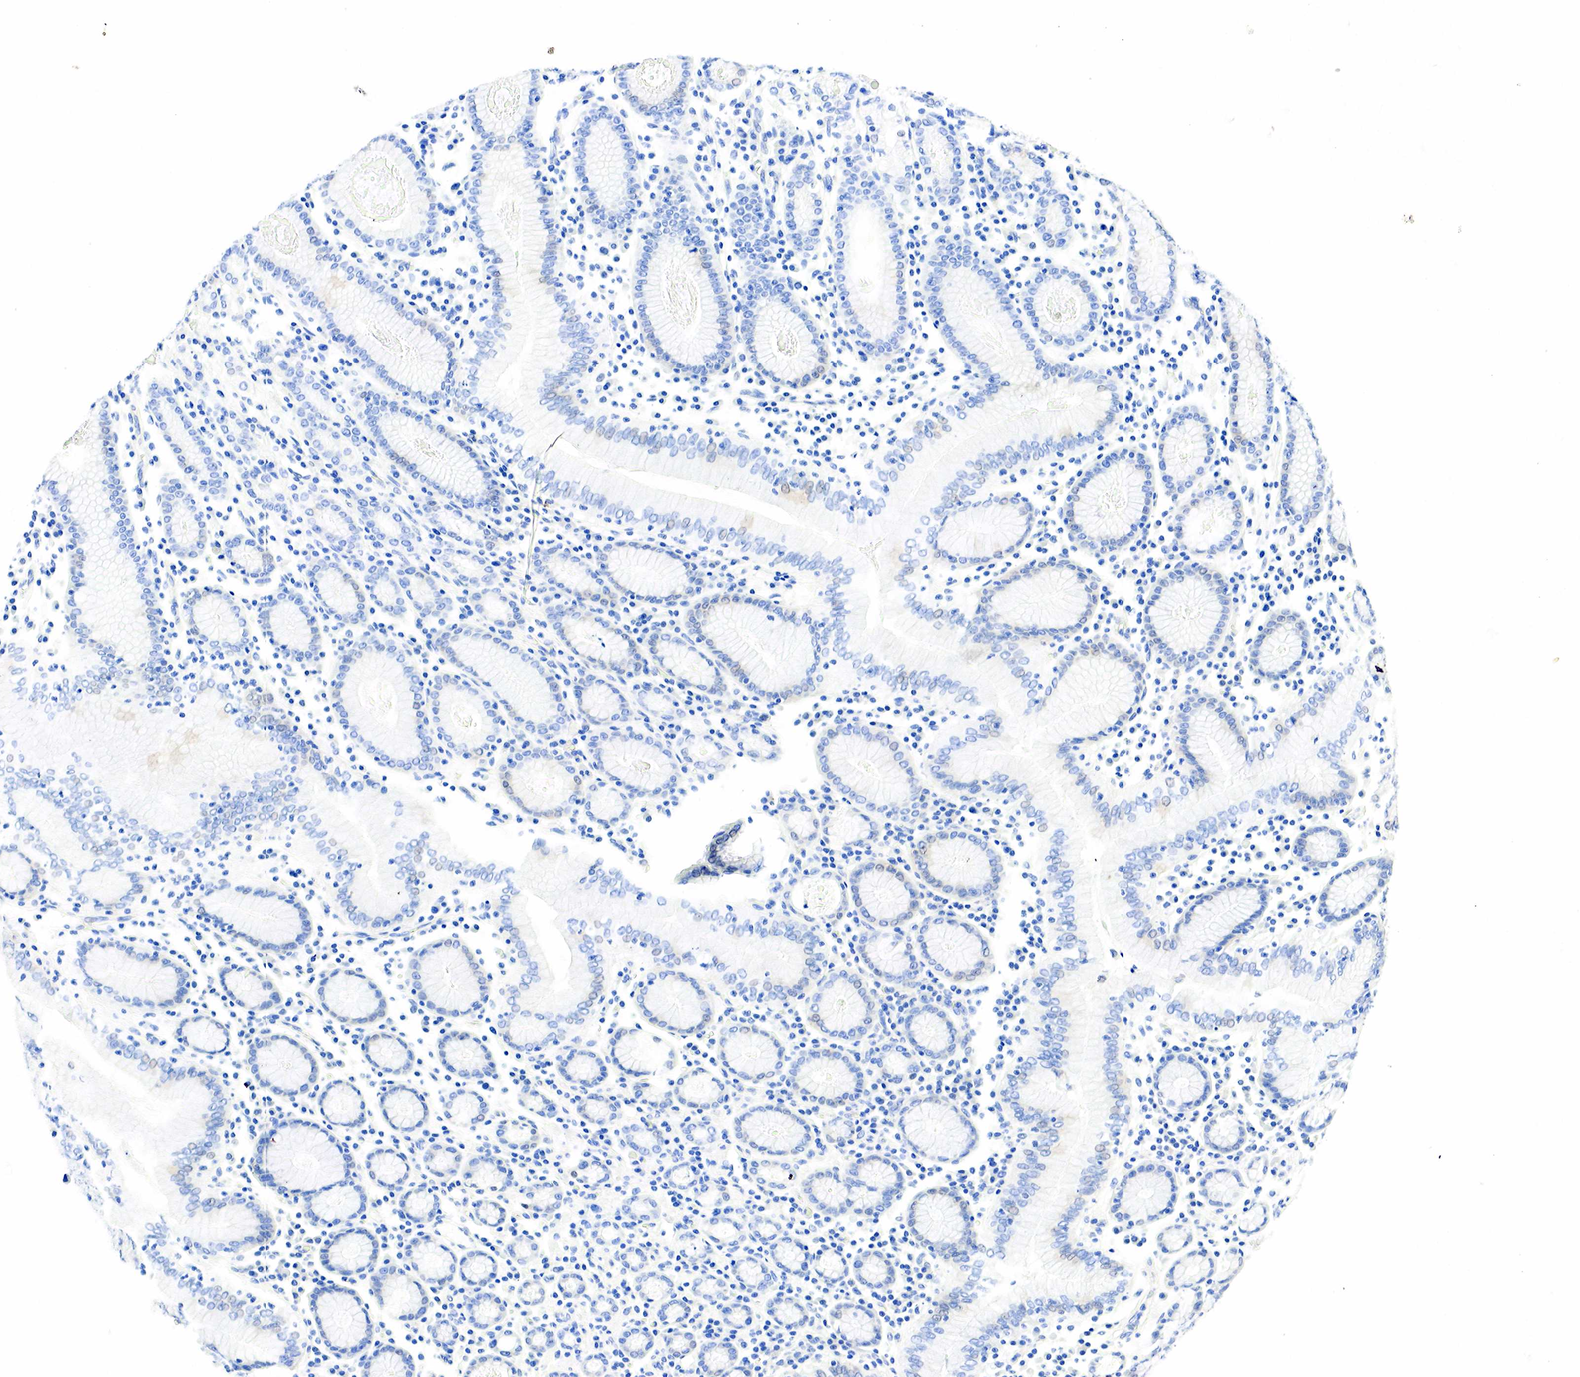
{"staining": {"intensity": "negative", "quantity": "none", "location": "none"}, "tissue": "stomach cancer", "cell_type": "Tumor cells", "image_type": "cancer", "snomed": [{"axis": "morphology", "description": "Adenocarcinoma, NOS"}, {"axis": "topography", "description": "Stomach, lower"}], "caption": "This photomicrograph is of stomach adenocarcinoma stained with IHC to label a protein in brown with the nuclei are counter-stained blue. There is no staining in tumor cells. (DAB immunohistochemistry with hematoxylin counter stain).", "gene": "PGR", "patient": {"sex": "male", "age": 88}}